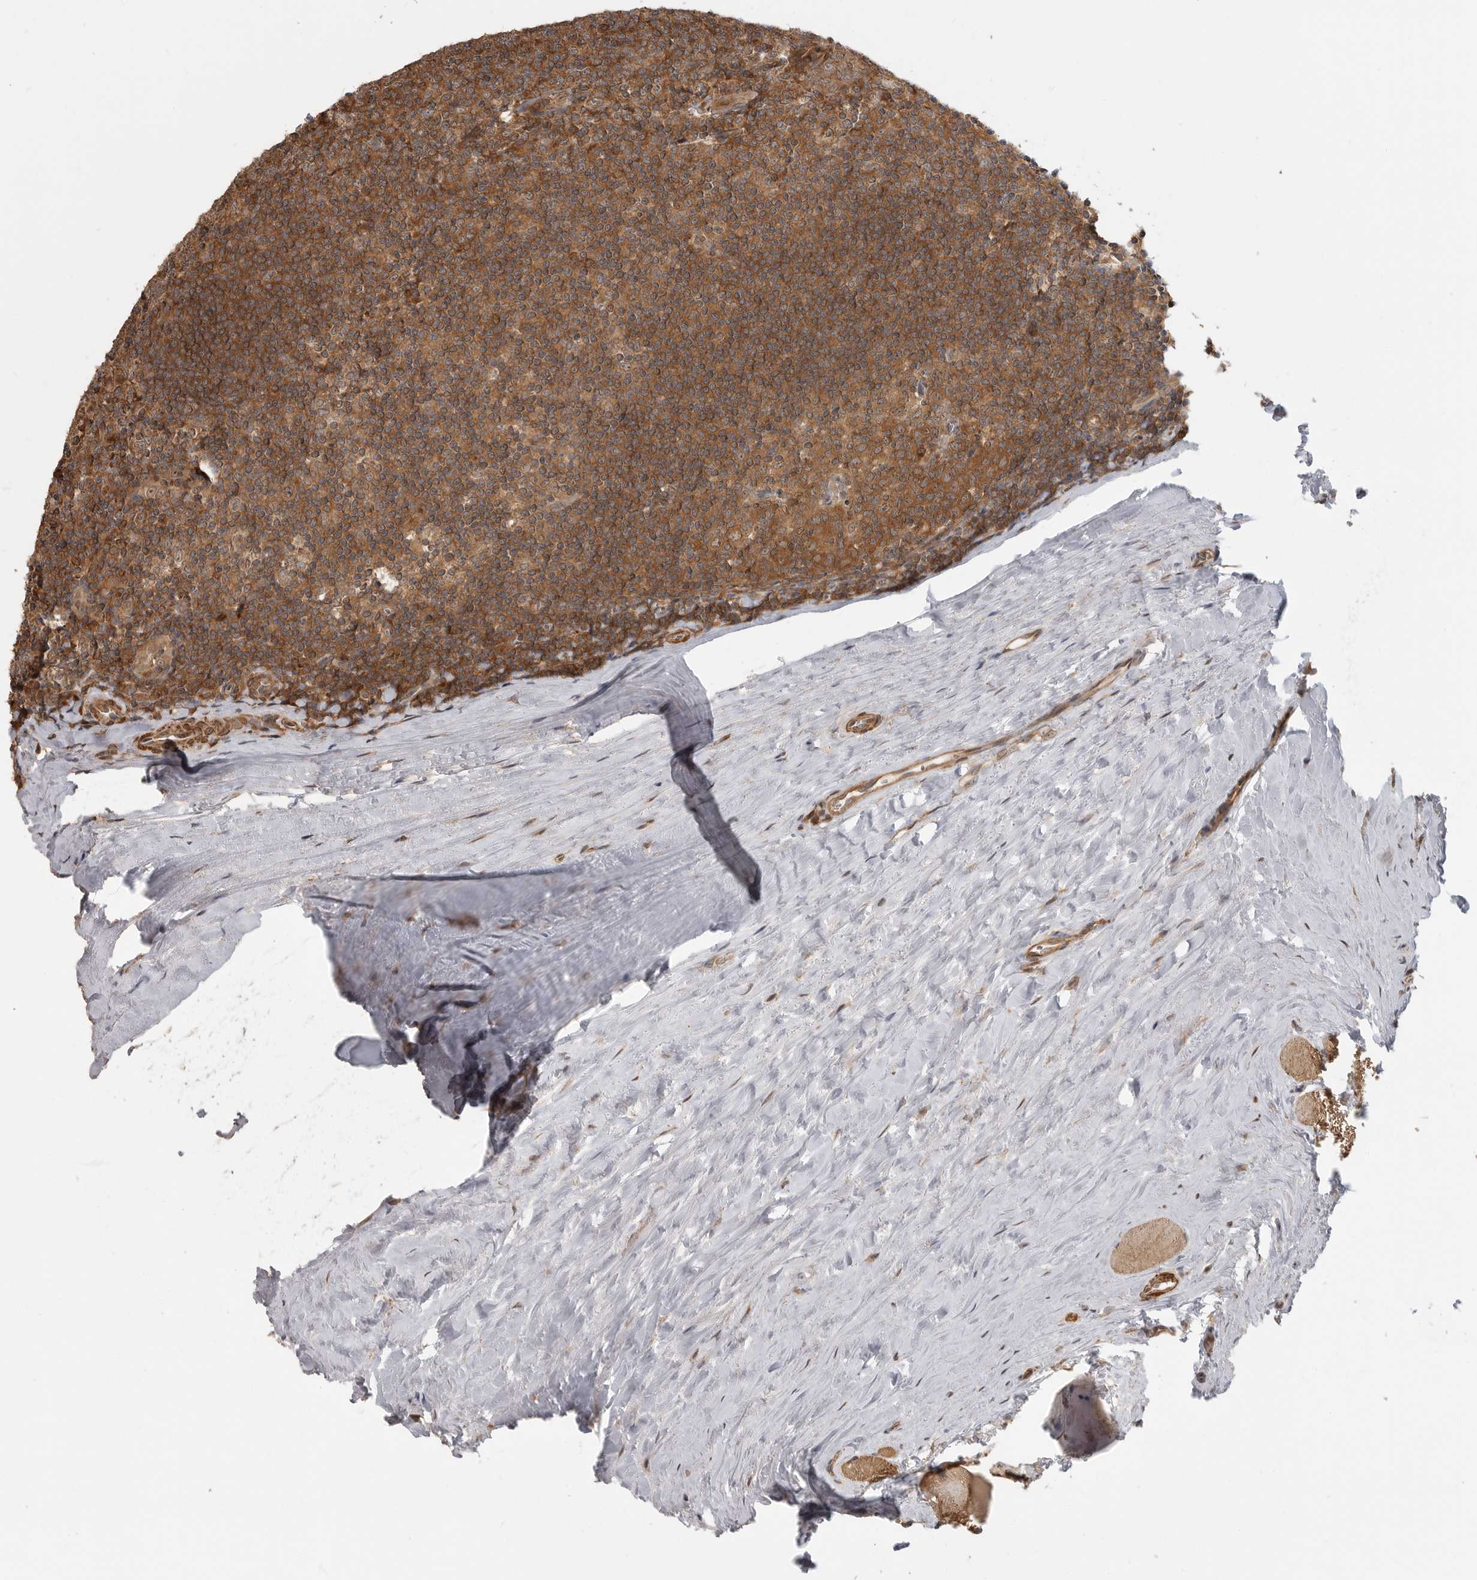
{"staining": {"intensity": "strong", "quantity": "25%-75%", "location": "cytoplasmic/membranous"}, "tissue": "tonsil", "cell_type": "Germinal center cells", "image_type": "normal", "snomed": [{"axis": "morphology", "description": "Normal tissue, NOS"}, {"axis": "topography", "description": "Tonsil"}], "caption": "Strong cytoplasmic/membranous protein staining is present in about 25%-75% of germinal center cells in tonsil. The protein is shown in brown color, while the nuclei are stained blue.", "gene": "ERN1", "patient": {"sex": "male", "age": 27}}